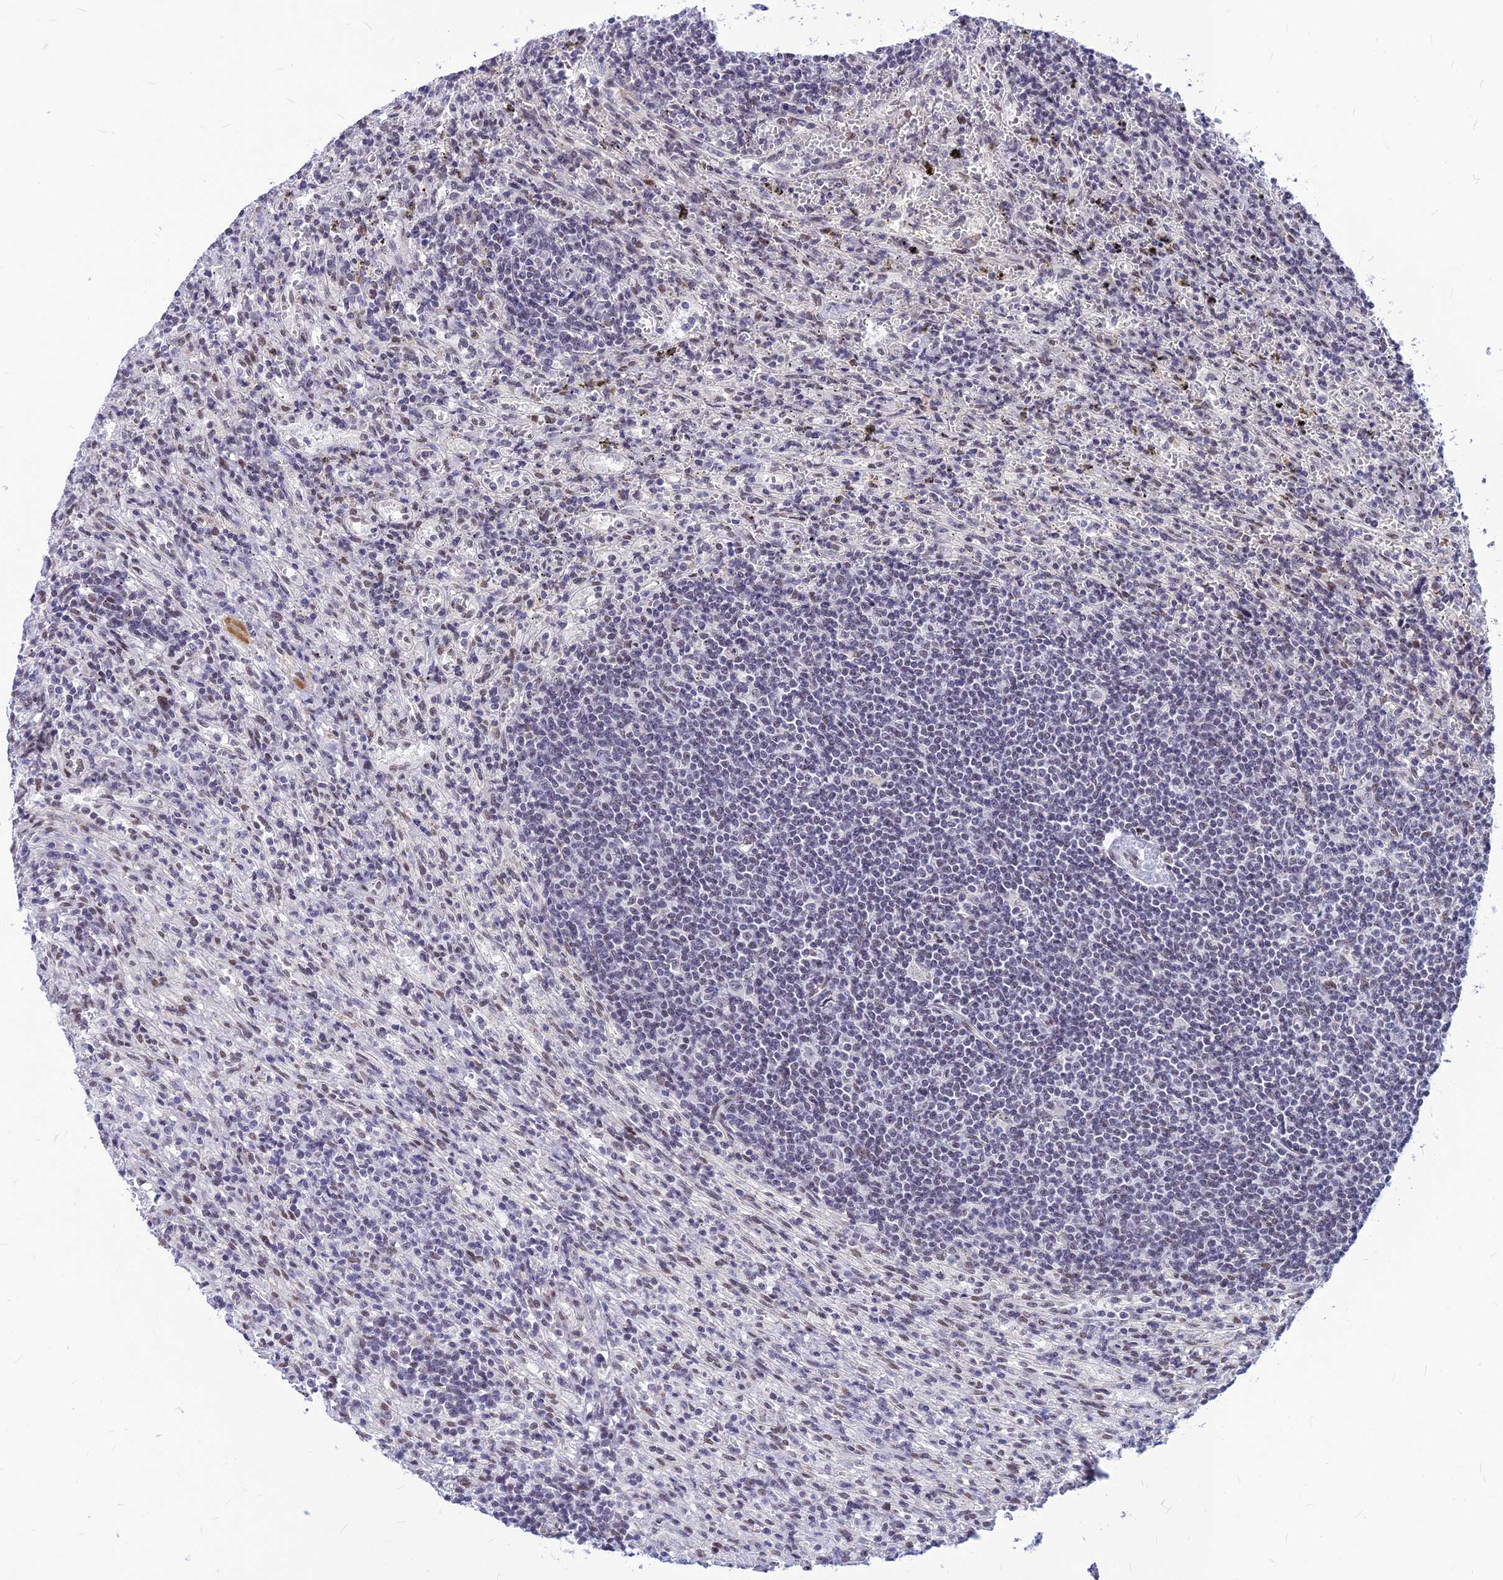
{"staining": {"intensity": "negative", "quantity": "none", "location": "none"}, "tissue": "lymphoma", "cell_type": "Tumor cells", "image_type": "cancer", "snomed": [{"axis": "morphology", "description": "Malignant lymphoma, non-Hodgkin's type, Low grade"}, {"axis": "topography", "description": "Spleen"}], "caption": "This is an immunohistochemistry photomicrograph of lymphoma. There is no expression in tumor cells.", "gene": "KCTD13", "patient": {"sex": "male", "age": 76}}